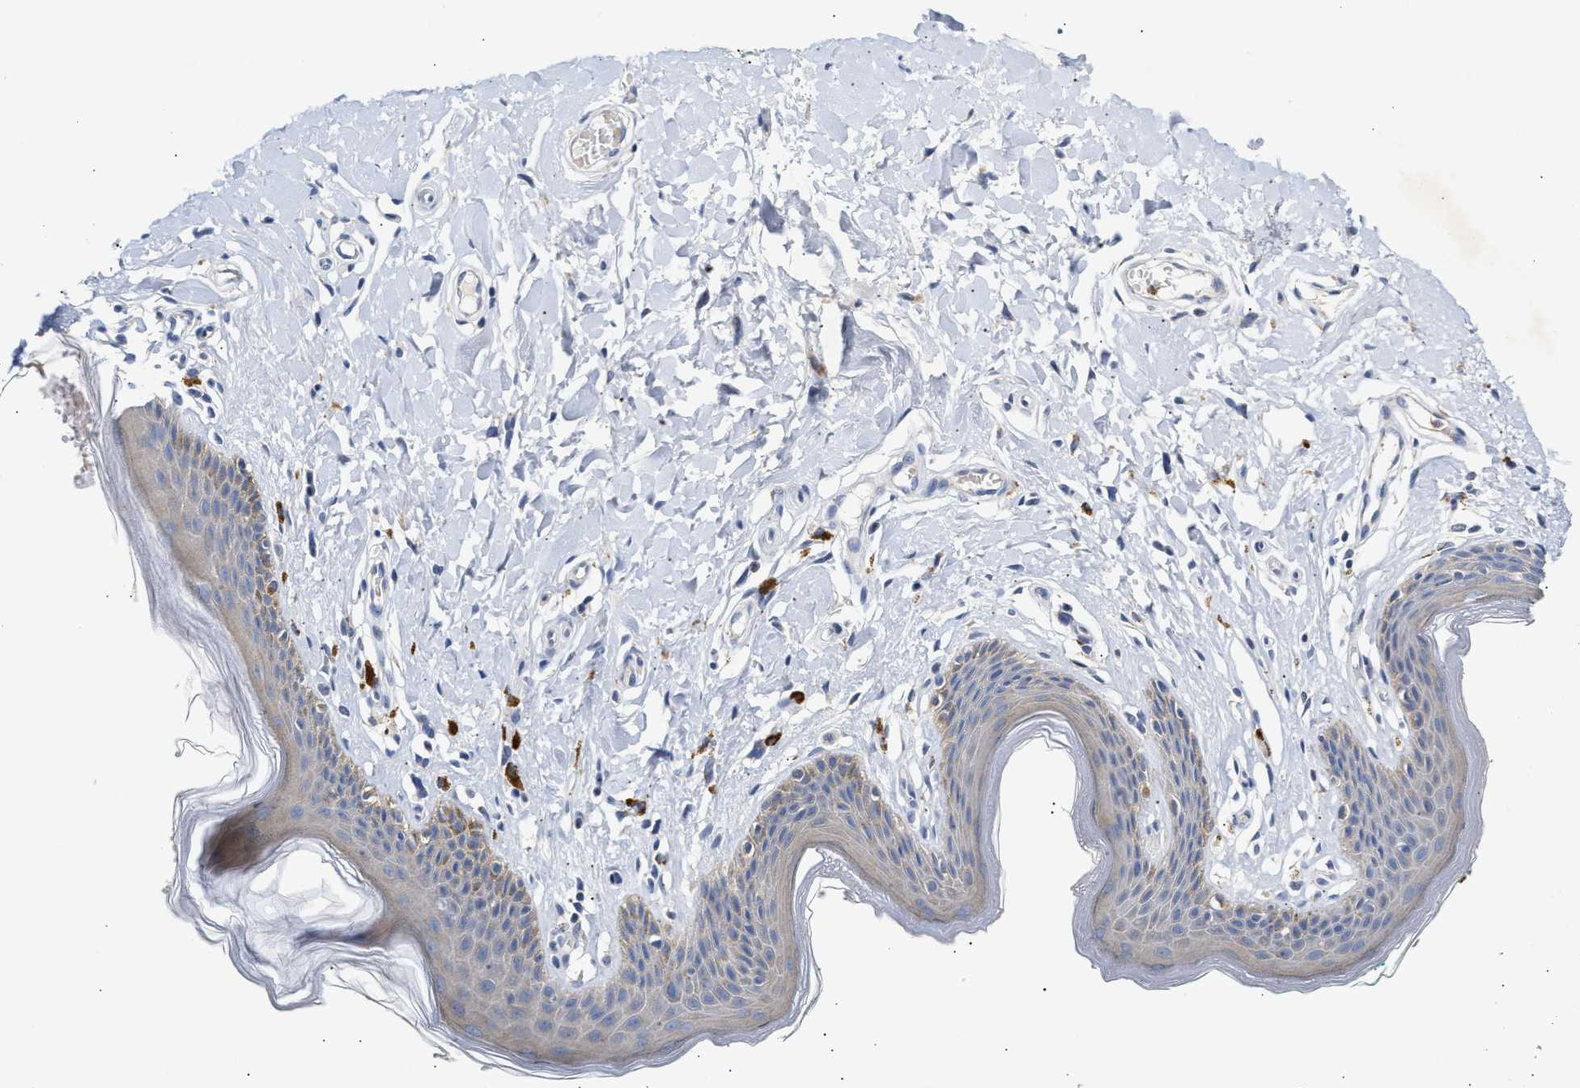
{"staining": {"intensity": "moderate", "quantity": "25%-75%", "location": "cytoplasmic/membranous"}, "tissue": "skin", "cell_type": "Epidermal cells", "image_type": "normal", "snomed": [{"axis": "morphology", "description": "Normal tissue, NOS"}, {"axis": "topography", "description": "Vulva"}], "caption": "DAB immunohistochemical staining of unremarkable skin shows moderate cytoplasmic/membranous protein staining in approximately 25%-75% of epidermal cells.", "gene": "TRIM50", "patient": {"sex": "female", "age": 66}}